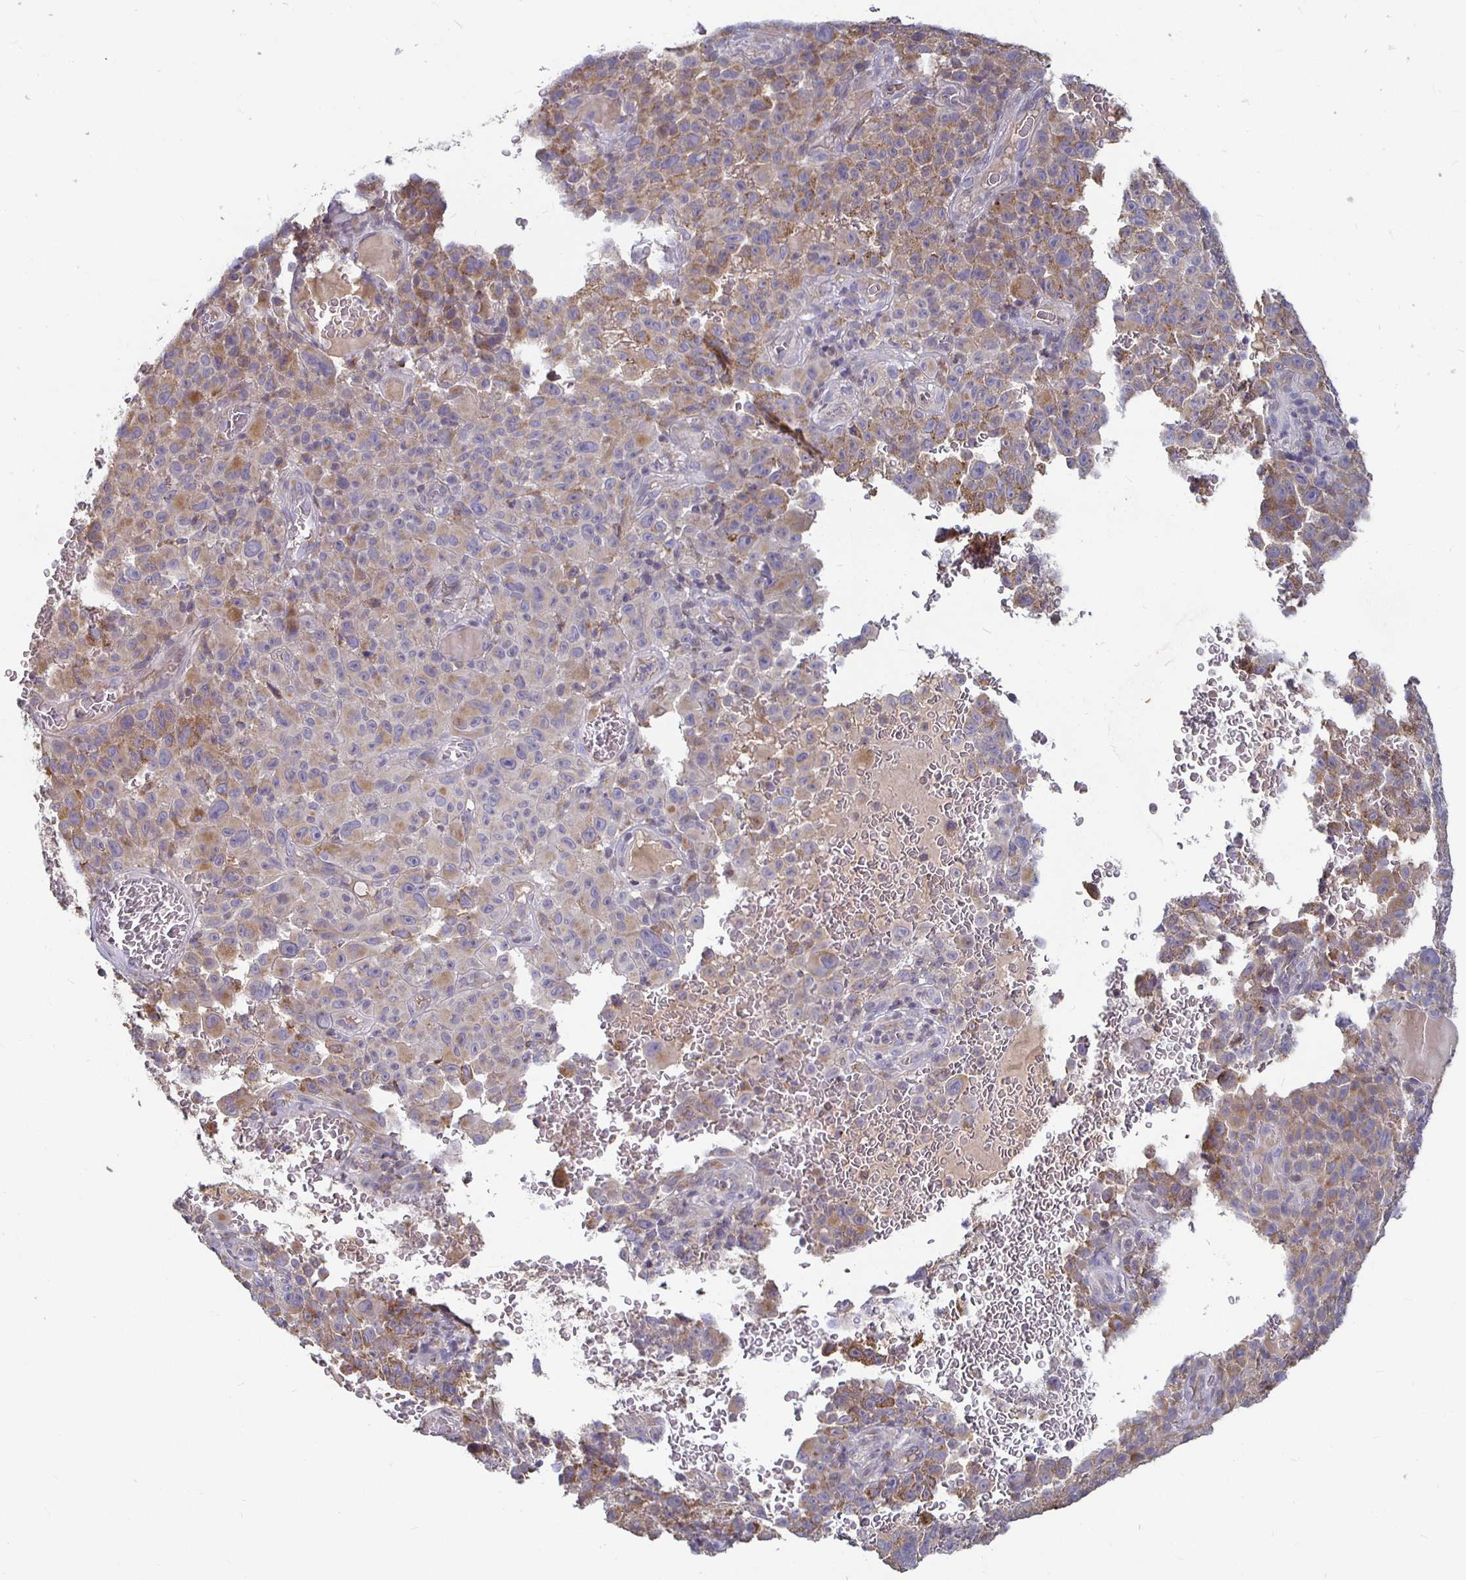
{"staining": {"intensity": "weak", "quantity": "25%-75%", "location": "cytoplasmic/membranous"}, "tissue": "melanoma", "cell_type": "Tumor cells", "image_type": "cancer", "snomed": [{"axis": "morphology", "description": "Malignant melanoma, NOS"}, {"axis": "topography", "description": "Skin"}], "caption": "A brown stain highlights weak cytoplasmic/membranous positivity of a protein in human melanoma tumor cells. (DAB (3,3'-diaminobenzidine) = brown stain, brightfield microscopy at high magnification).", "gene": "RNF144B", "patient": {"sex": "female", "age": 82}}